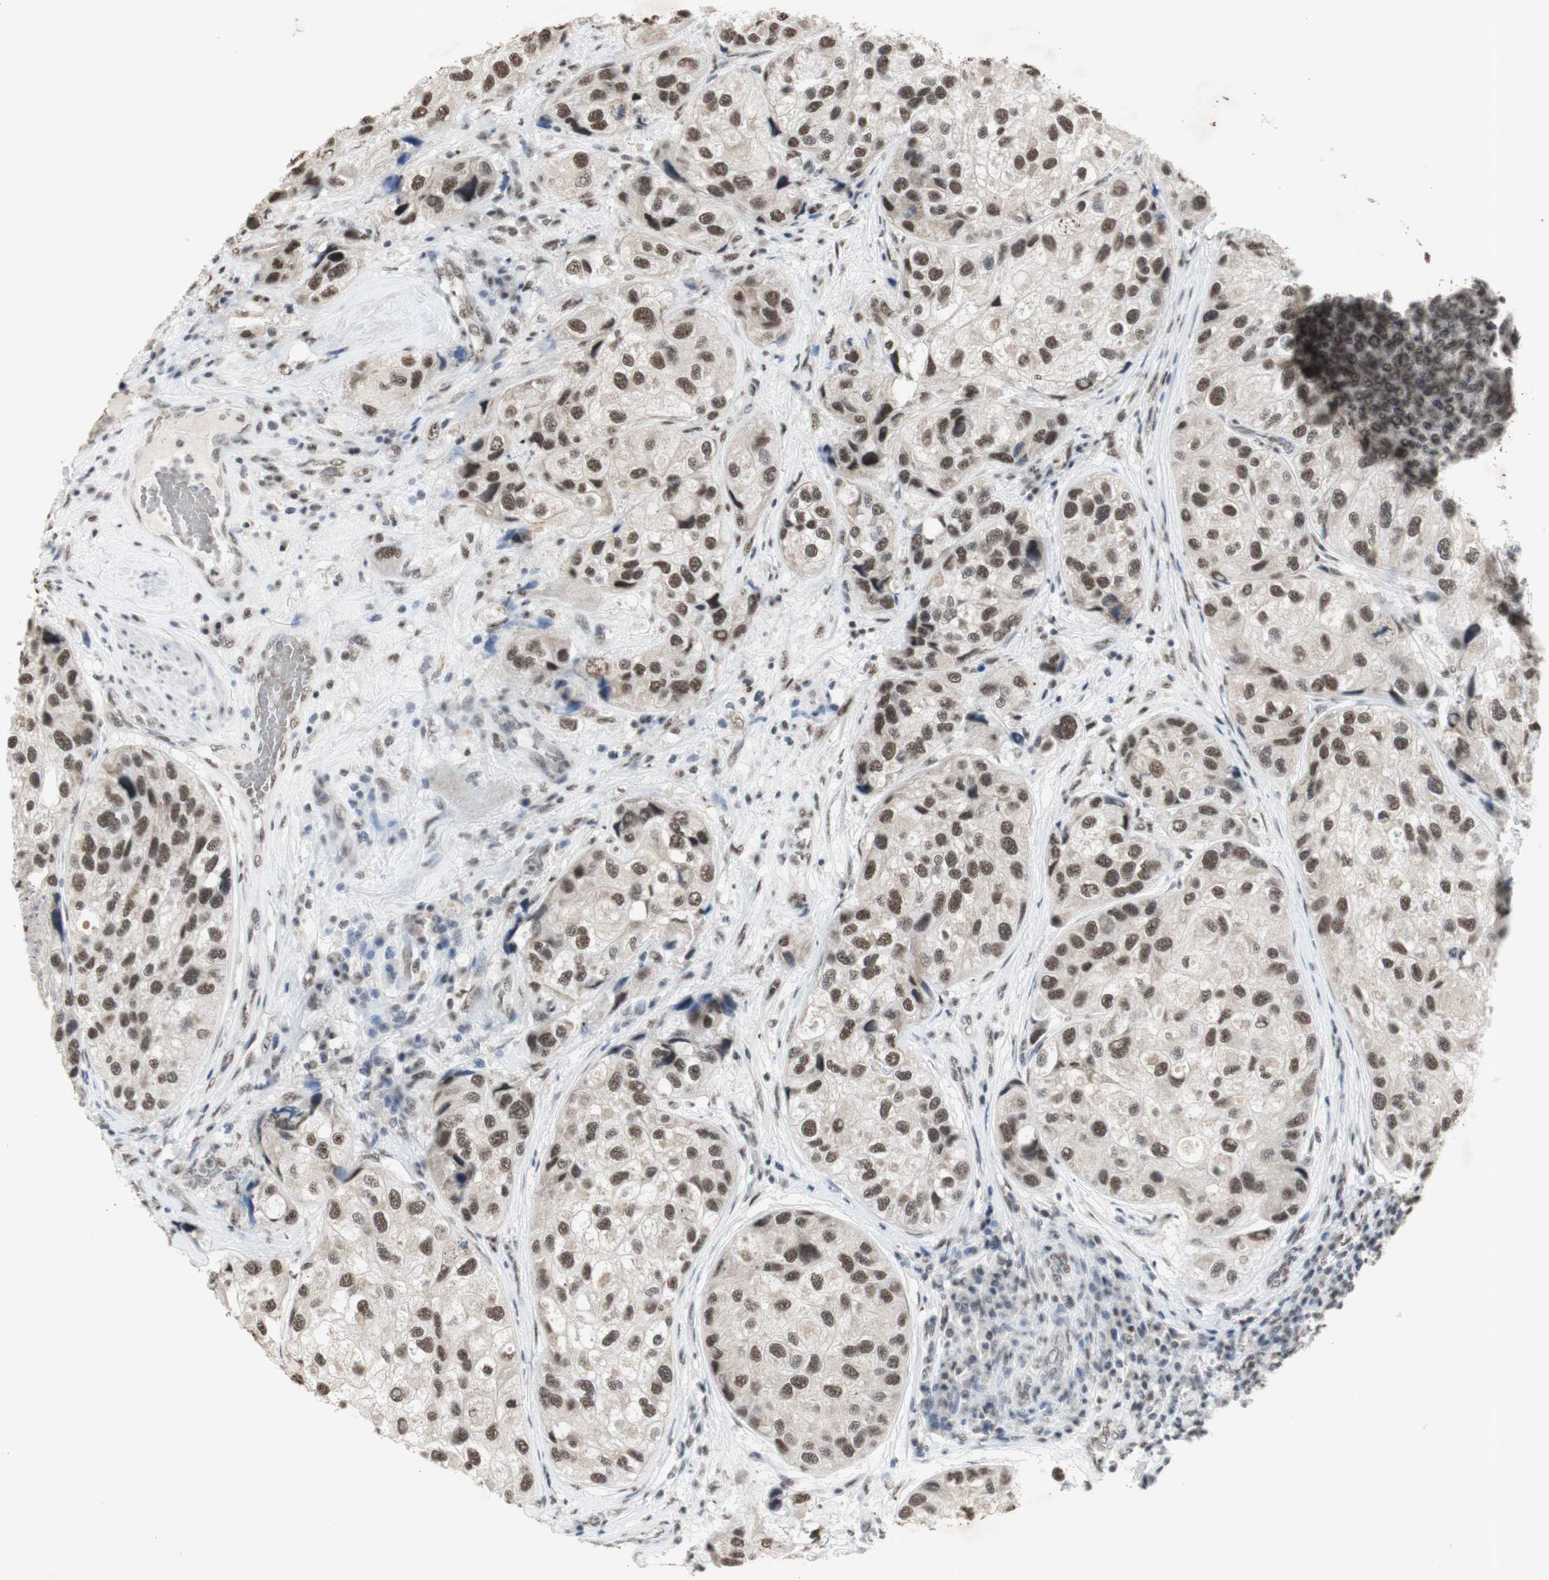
{"staining": {"intensity": "moderate", "quantity": ">75%", "location": "nuclear"}, "tissue": "urothelial cancer", "cell_type": "Tumor cells", "image_type": "cancer", "snomed": [{"axis": "morphology", "description": "Urothelial carcinoma, High grade"}, {"axis": "topography", "description": "Urinary bladder"}], "caption": "IHC (DAB (3,3'-diaminobenzidine)) staining of high-grade urothelial carcinoma reveals moderate nuclear protein positivity in about >75% of tumor cells. The protein of interest is shown in brown color, while the nuclei are stained blue.", "gene": "SNRPB", "patient": {"sex": "female", "age": 64}}